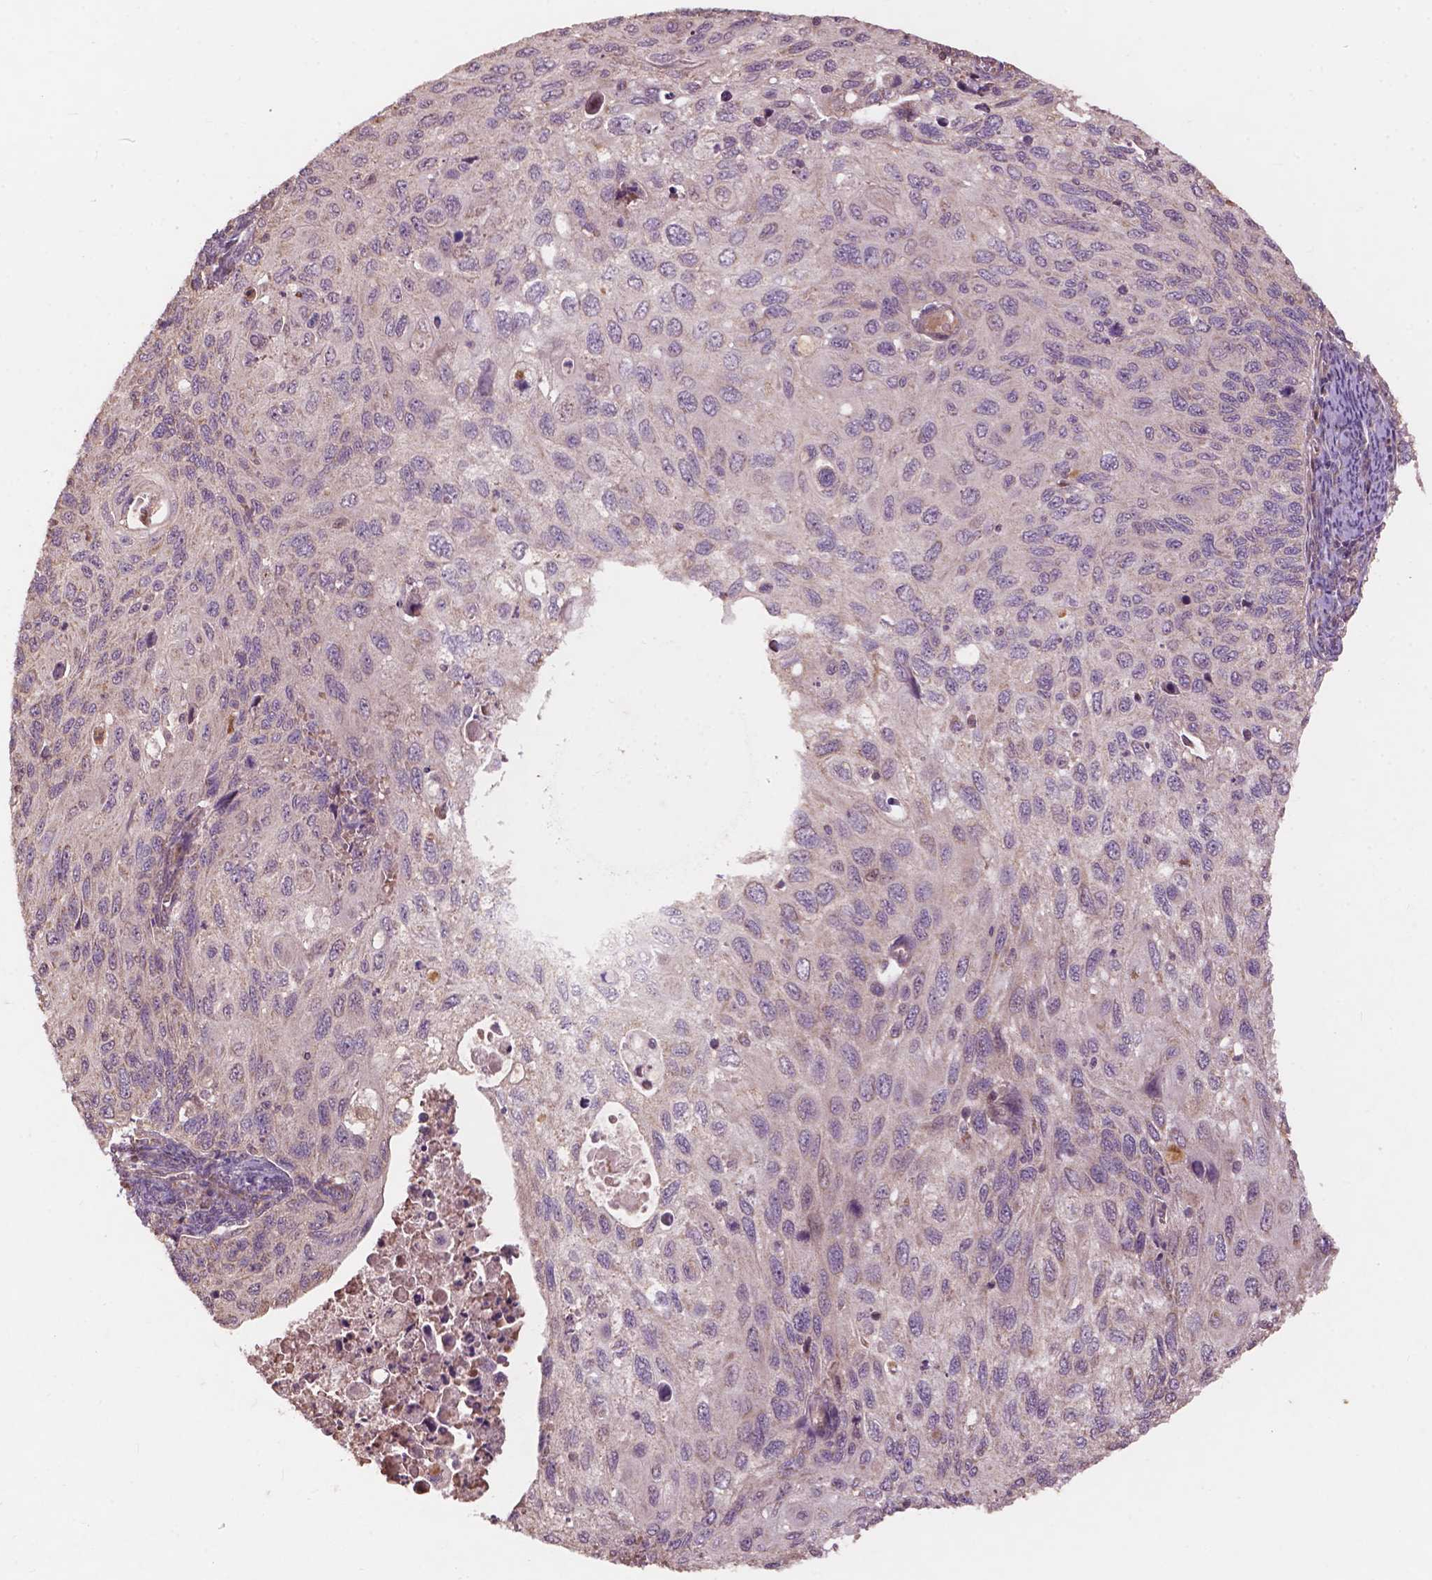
{"staining": {"intensity": "negative", "quantity": "none", "location": "none"}, "tissue": "cervical cancer", "cell_type": "Tumor cells", "image_type": "cancer", "snomed": [{"axis": "morphology", "description": "Squamous cell carcinoma, NOS"}, {"axis": "topography", "description": "Cervix"}], "caption": "Human cervical cancer (squamous cell carcinoma) stained for a protein using immunohistochemistry (IHC) demonstrates no expression in tumor cells.", "gene": "CDC42BPA", "patient": {"sex": "female", "age": 70}}